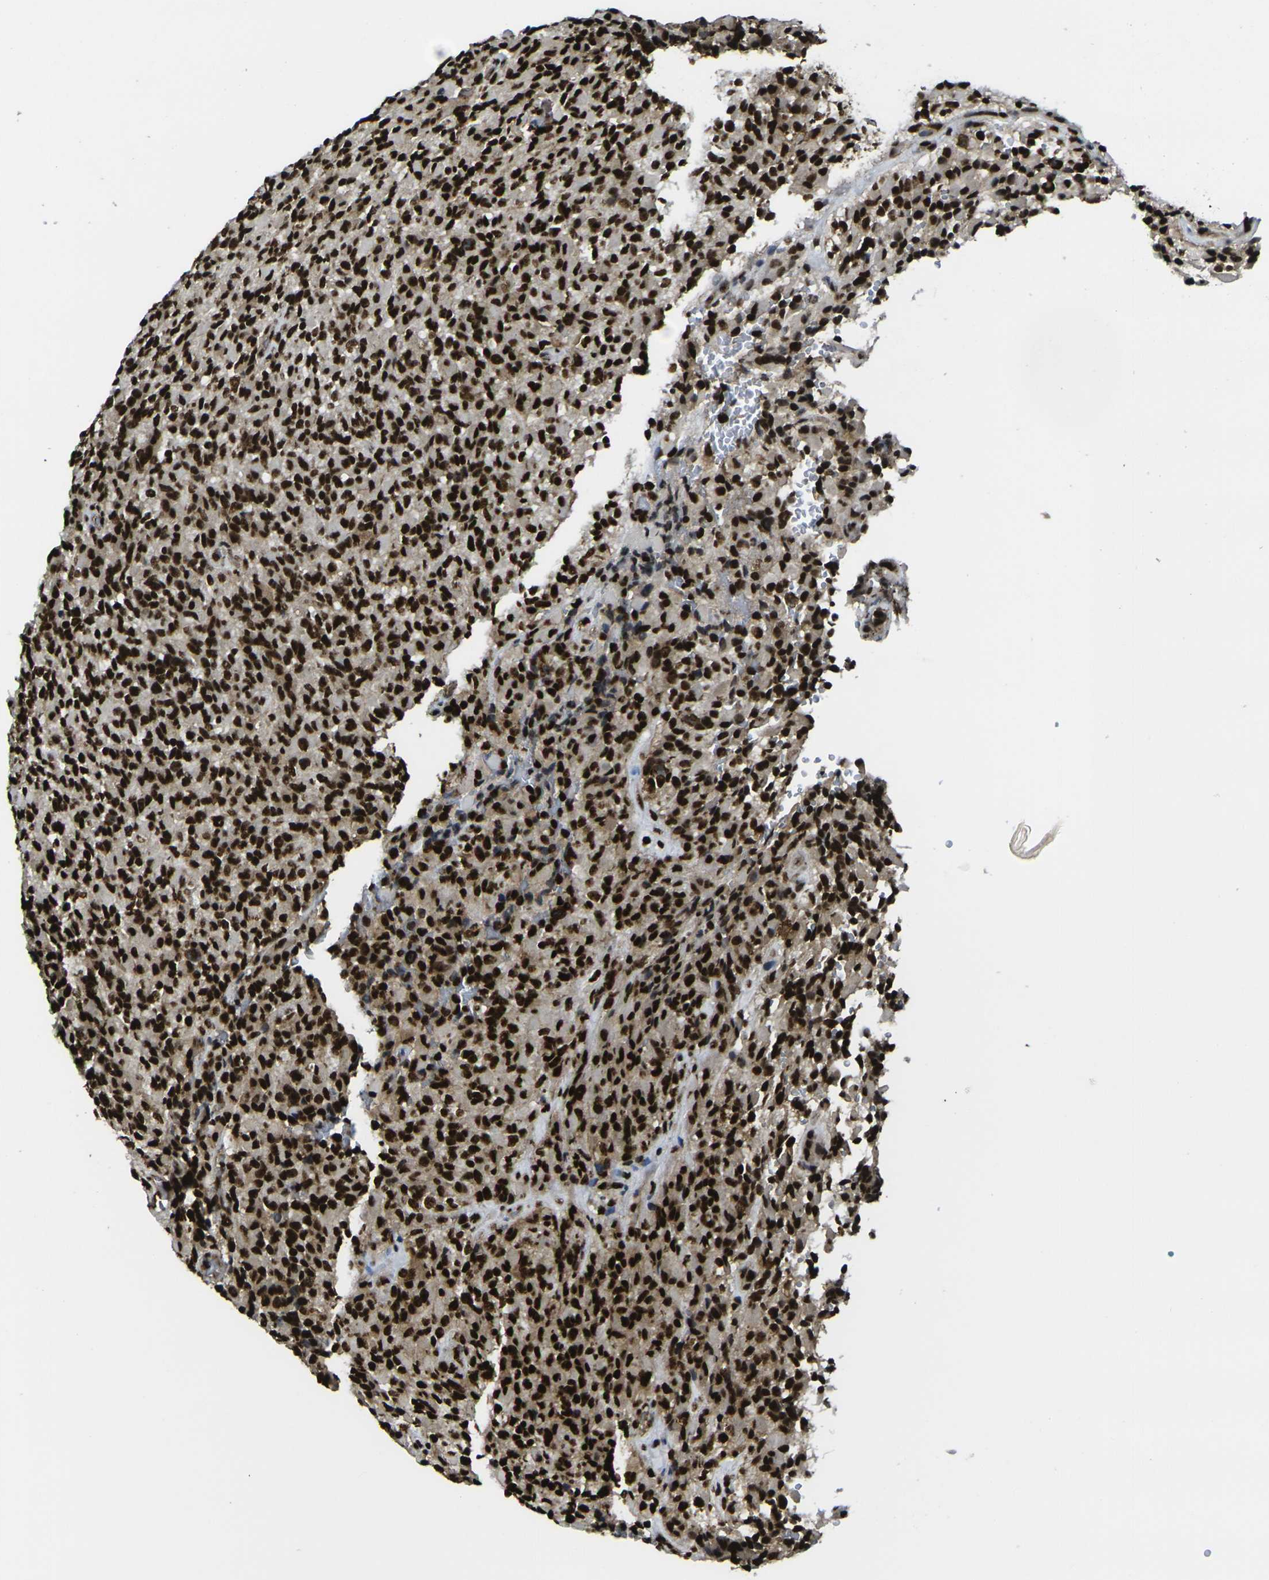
{"staining": {"intensity": "strong", "quantity": ">75%", "location": "nuclear"}, "tissue": "glioma", "cell_type": "Tumor cells", "image_type": "cancer", "snomed": [{"axis": "morphology", "description": "Glioma, malignant, High grade"}, {"axis": "topography", "description": "Brain"}], "caption": "Immunohistochemistry (IHC) image of neoplastic tissue: malignant glioma (high-grade) stained using IHC exhibits high levels of strong protein expression localized specifically in the nuclear of tumor cells, appearing as a nuclear brown color.", "gene": "SMARCC1", "patient": {"sex": "male", "age": 71}}